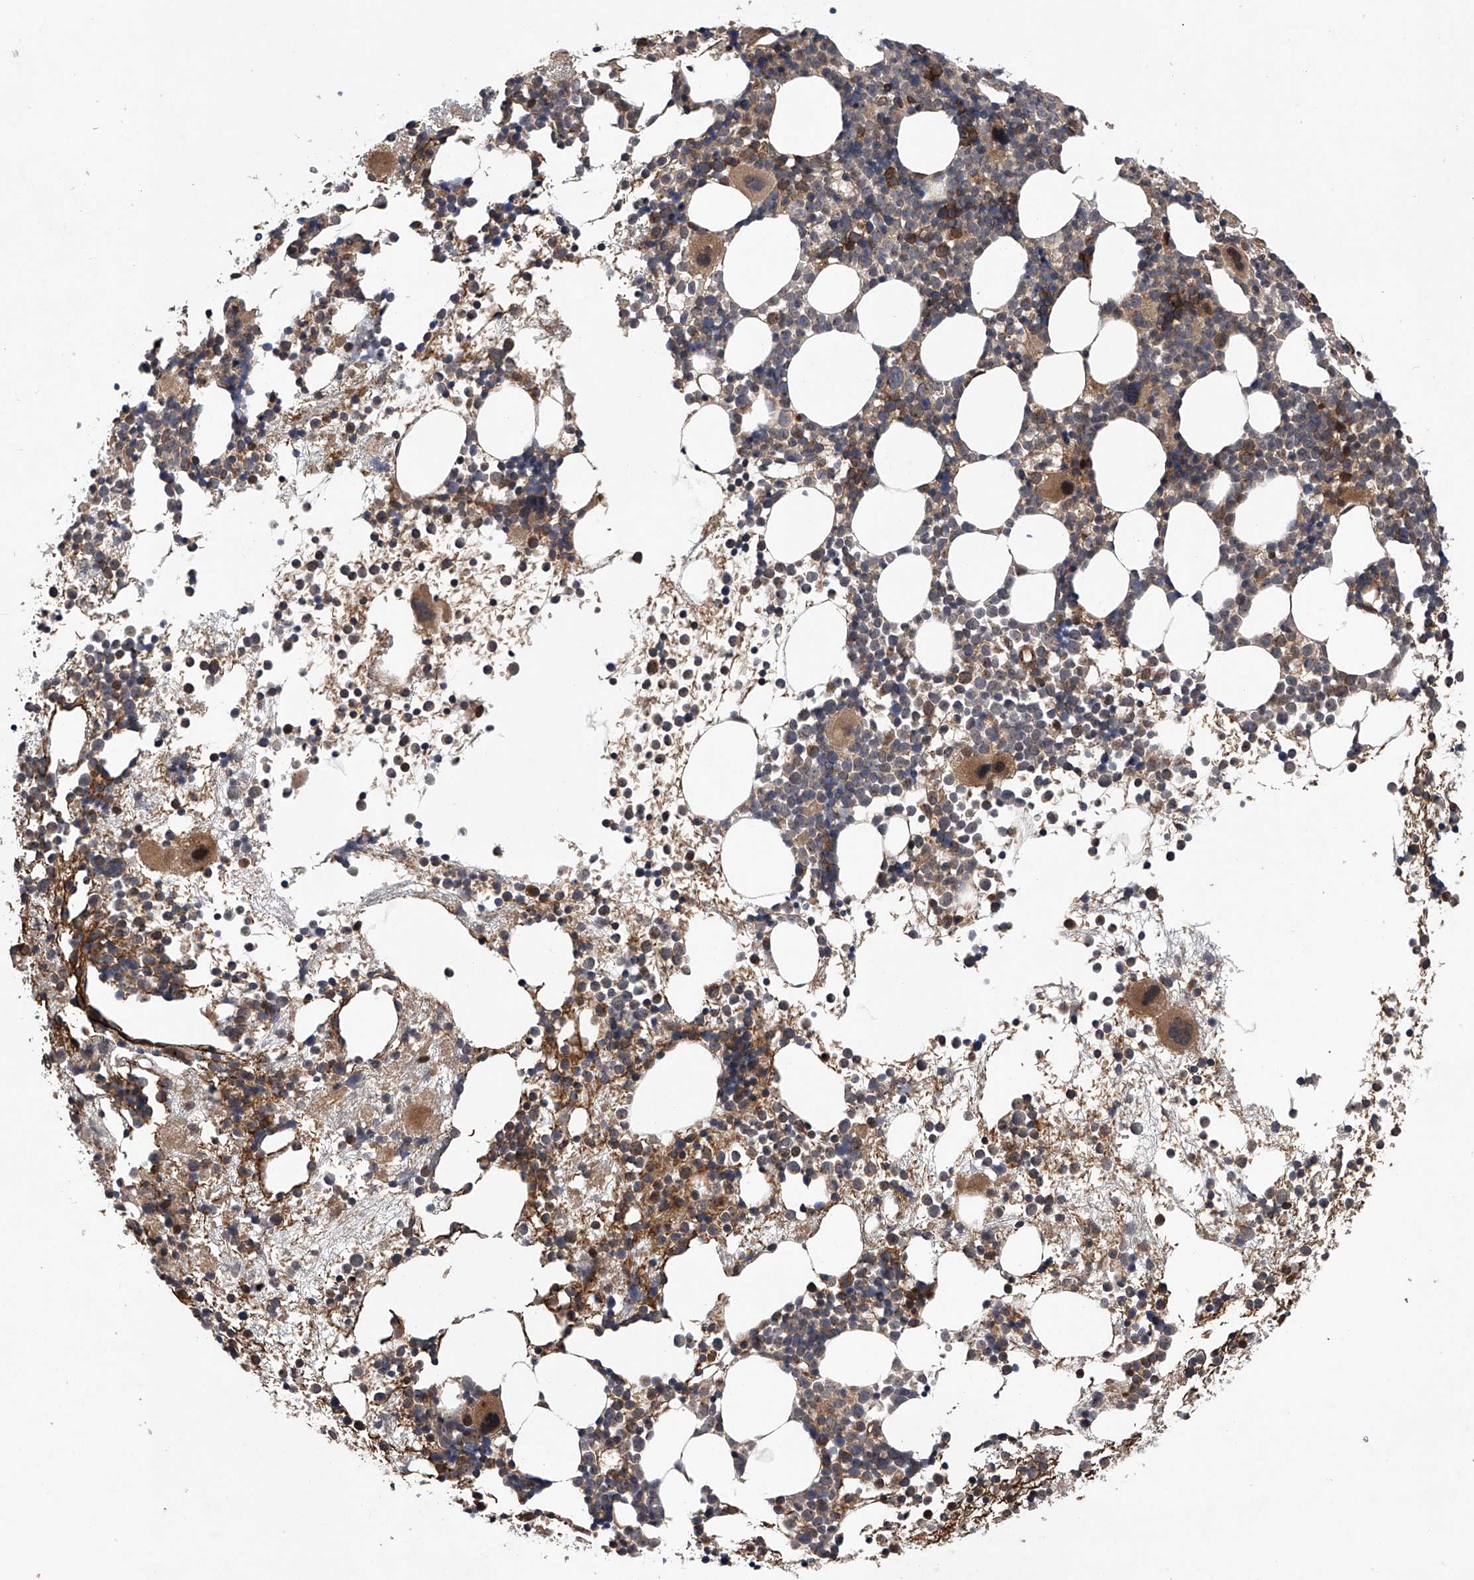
{"staining": {"intensity": "moderate", "quantity": "25%-75%", "location": "cytoplasmic/membranous"}, "tissue": "bone marrow", "cell_type": "Hematopoietic cells", "image_type": "normal", "snomed": [{"axis": "morphology", "description": "Normal tissue, NOS"}, {"axis": "topography", "description": "Bone marrow"}], "caption": "Immunohistochemical staining of benign bone marrow reveals 25%-75% levels of moderate cytoplasmic/membranous protein staining in approximately 25%-75% of hematopoietic cells. Immunohistochemistry (ihc) stains the protein of interest in brown and the nuclei are stained blue.", "gene": "MAP3K11", "patient": {"sex": "female", "age": 57}}